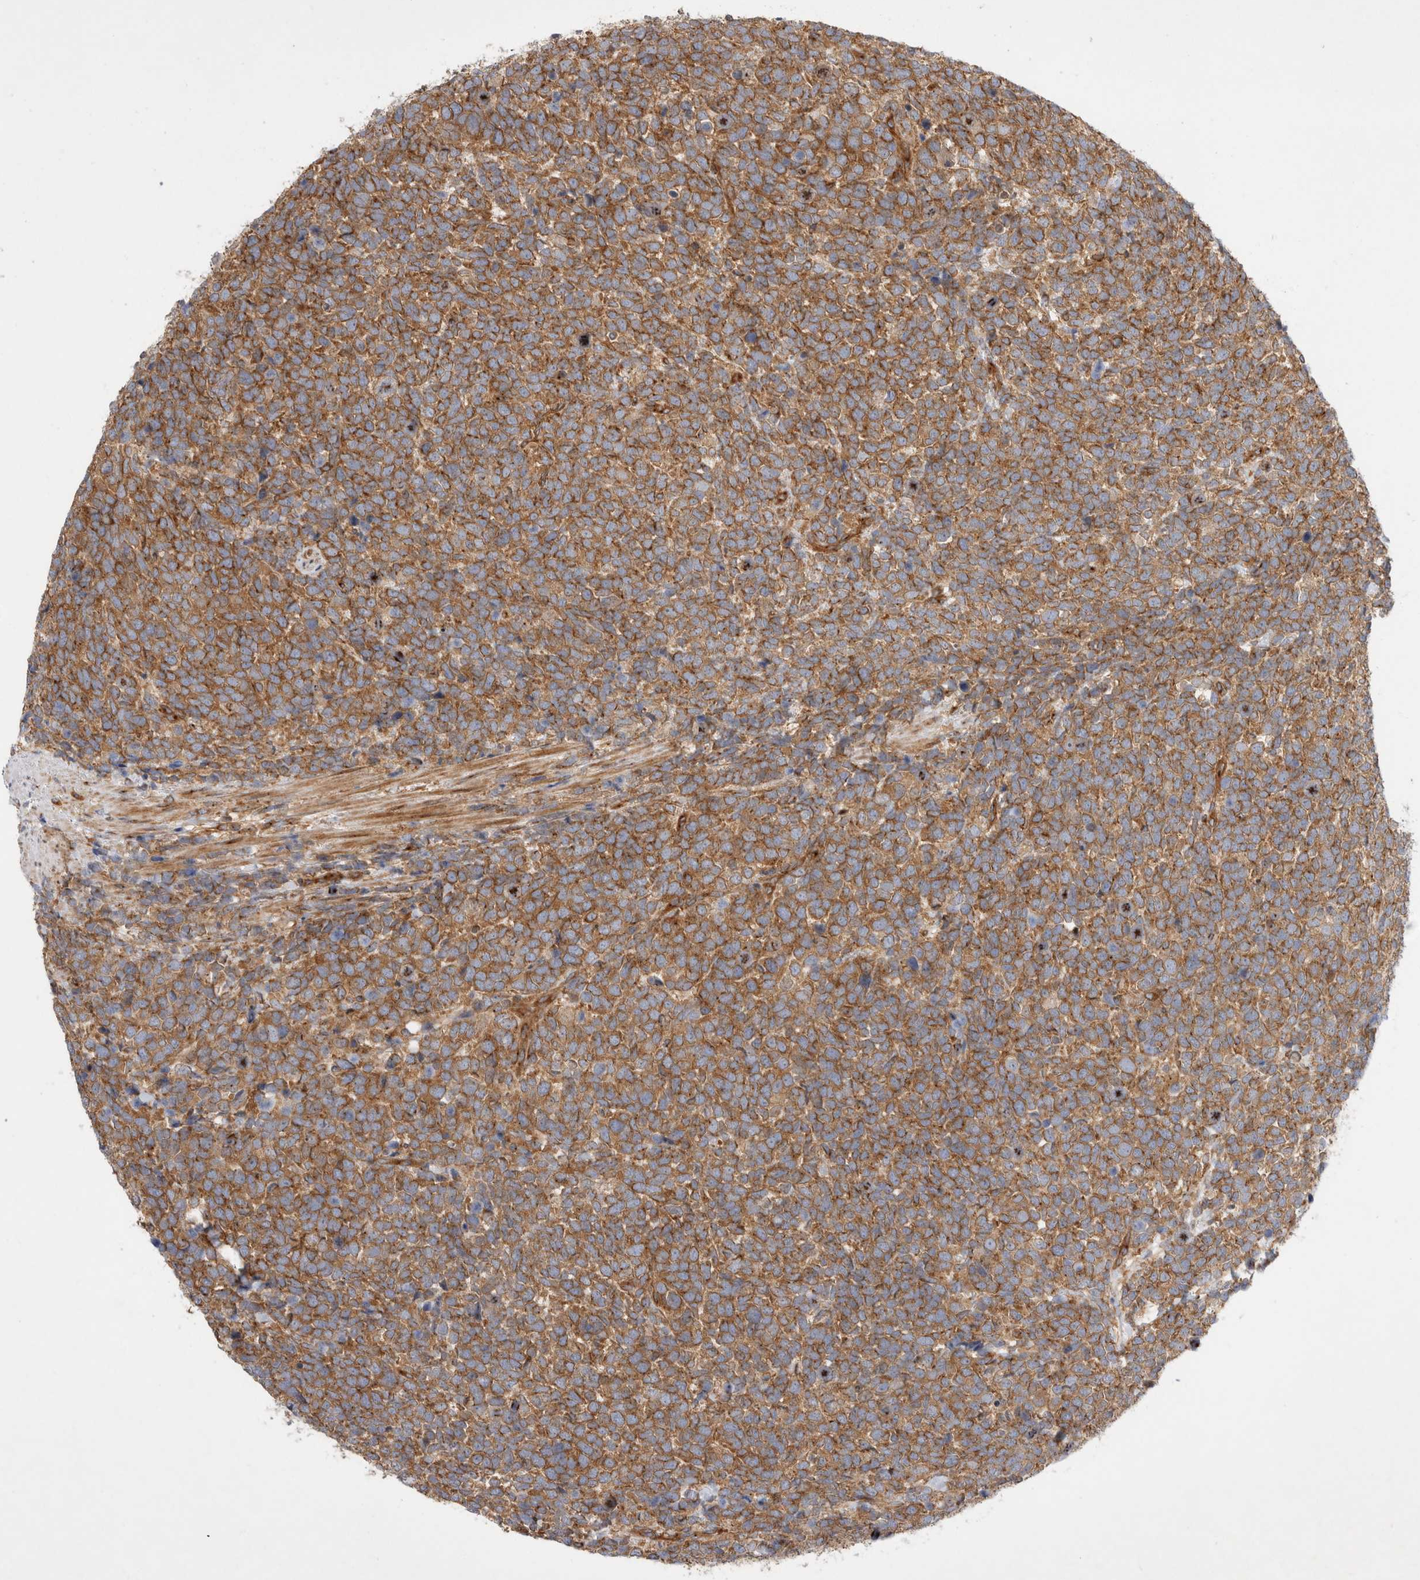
{"staining": {"intensity": "moderate", "quantity": ">75%", "location": "cytoplasmic/membranous"}, "tissue": "urothelial cancer", "cell_type": "Tumor cells", "image_type": "cancer", "snomed": [{"axis": "morphology", "description": "Urothelial carcinoma, High grade"}, {"axis": "topography", "description": "Urinary bladder"}], "caption": "The image shows a brown stain indicating the presence of a protein in the cytoplasmic/membranous of tumor cells in urothelial cancer. (Brightfield microscopy of DAB IHC at high magnification).", "gene": "GPR150", "patient": {"sex": "female", "age": 82}}